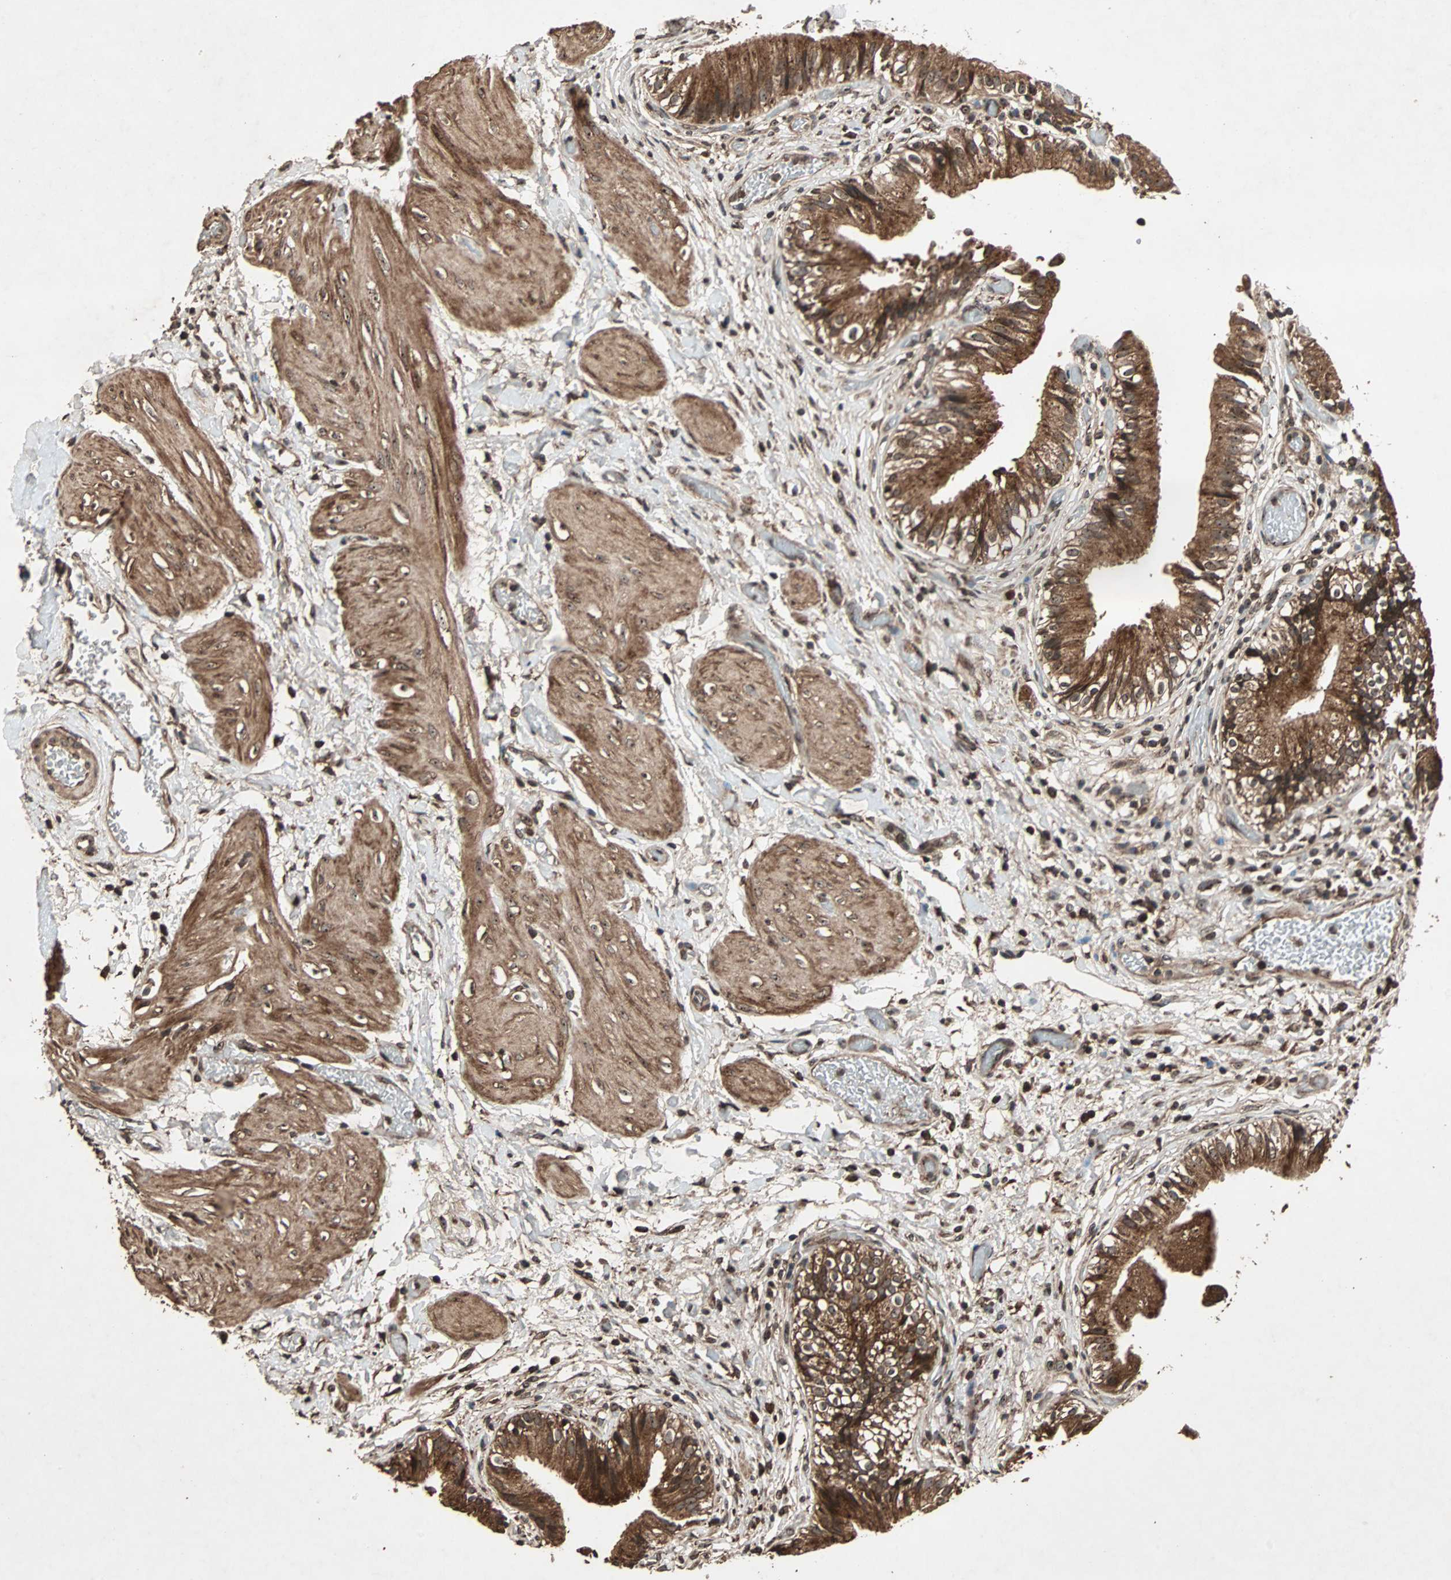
{"staining": {"intensity": "strong", "quantity": ">75%", "location": "cytoplasmic/membranous"}, "tissue": "gallbladder", "cell_type": "Glandular cells", "image_type": "normal", "snomed": [{"axis": "morphology", "description": "Normal tissue, NOS"}, {"axis": "topography", "description": "Gallbladder"}], "caption": "The image demonstrates a brown stain indicating the presence of a protein in the cytoplasmic/membranous of glandular cells in gallbladder. (Brightfield microscopy of DAB IHC at high magnification).", "gene": "LAMTOR5", "patient": {"sex": "male", "age": 65}}